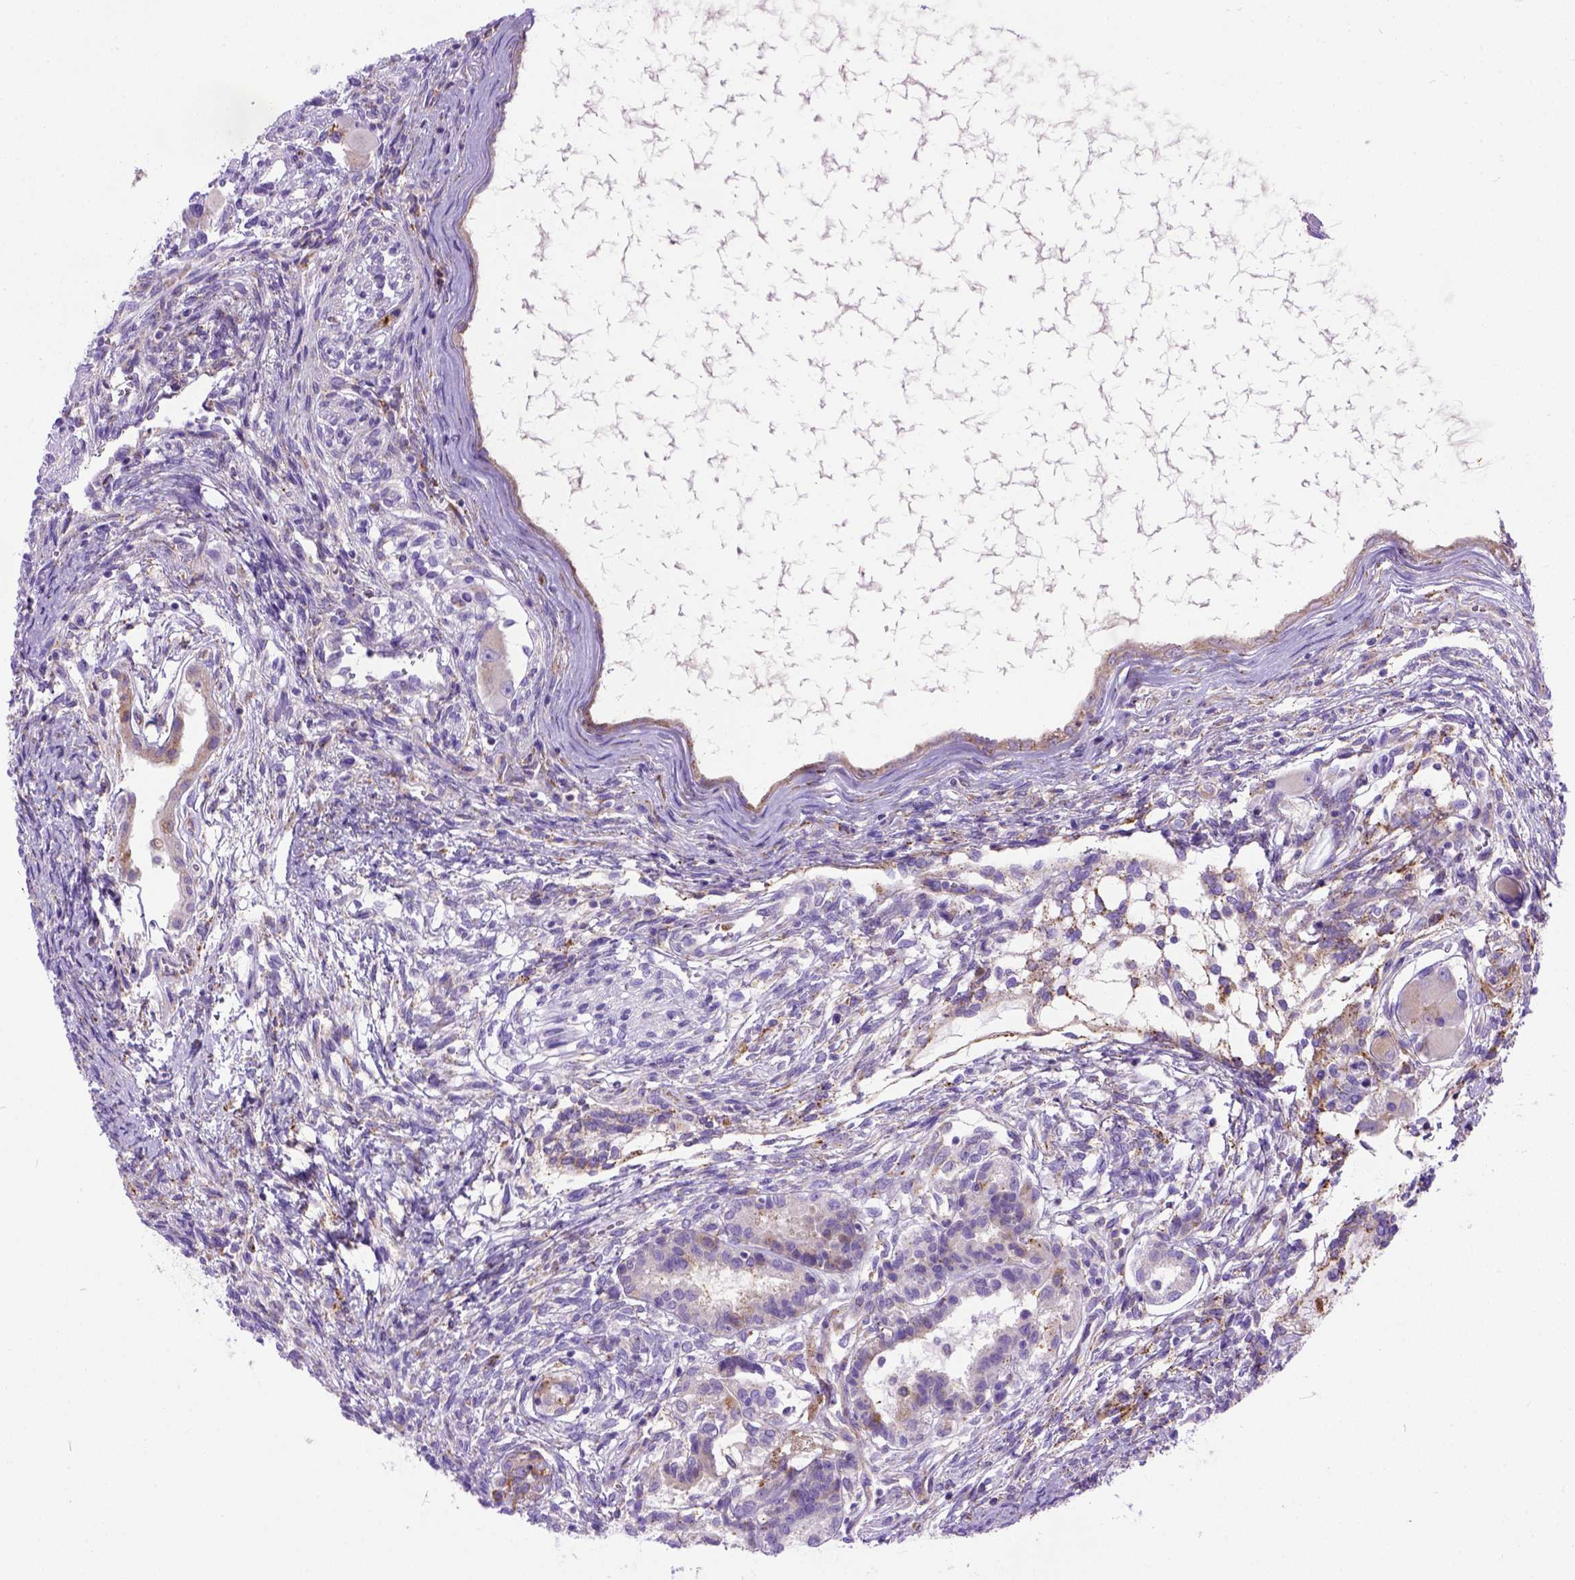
{"staining": {"intensity": "moderate", "quantity": "<25%", "location": "cytoplasmic/membranous"}, "tissue": "testis cancer", "cell_type": "Tumor cells", "image_type": "cancer", "snomed": [{"axis": "morphology", "description": "Carcinoma, Embryonal, NOS"}, {"axis": "topography", "description": "Testis"}], "caption": "Immunohistochemical staining of testis cancer displays moderate cytoplasmic/membranous protein staining in approximately <25% of tumor cells.", "gene": "PLK4", "patient": {"sex": "male", "age": 37}}